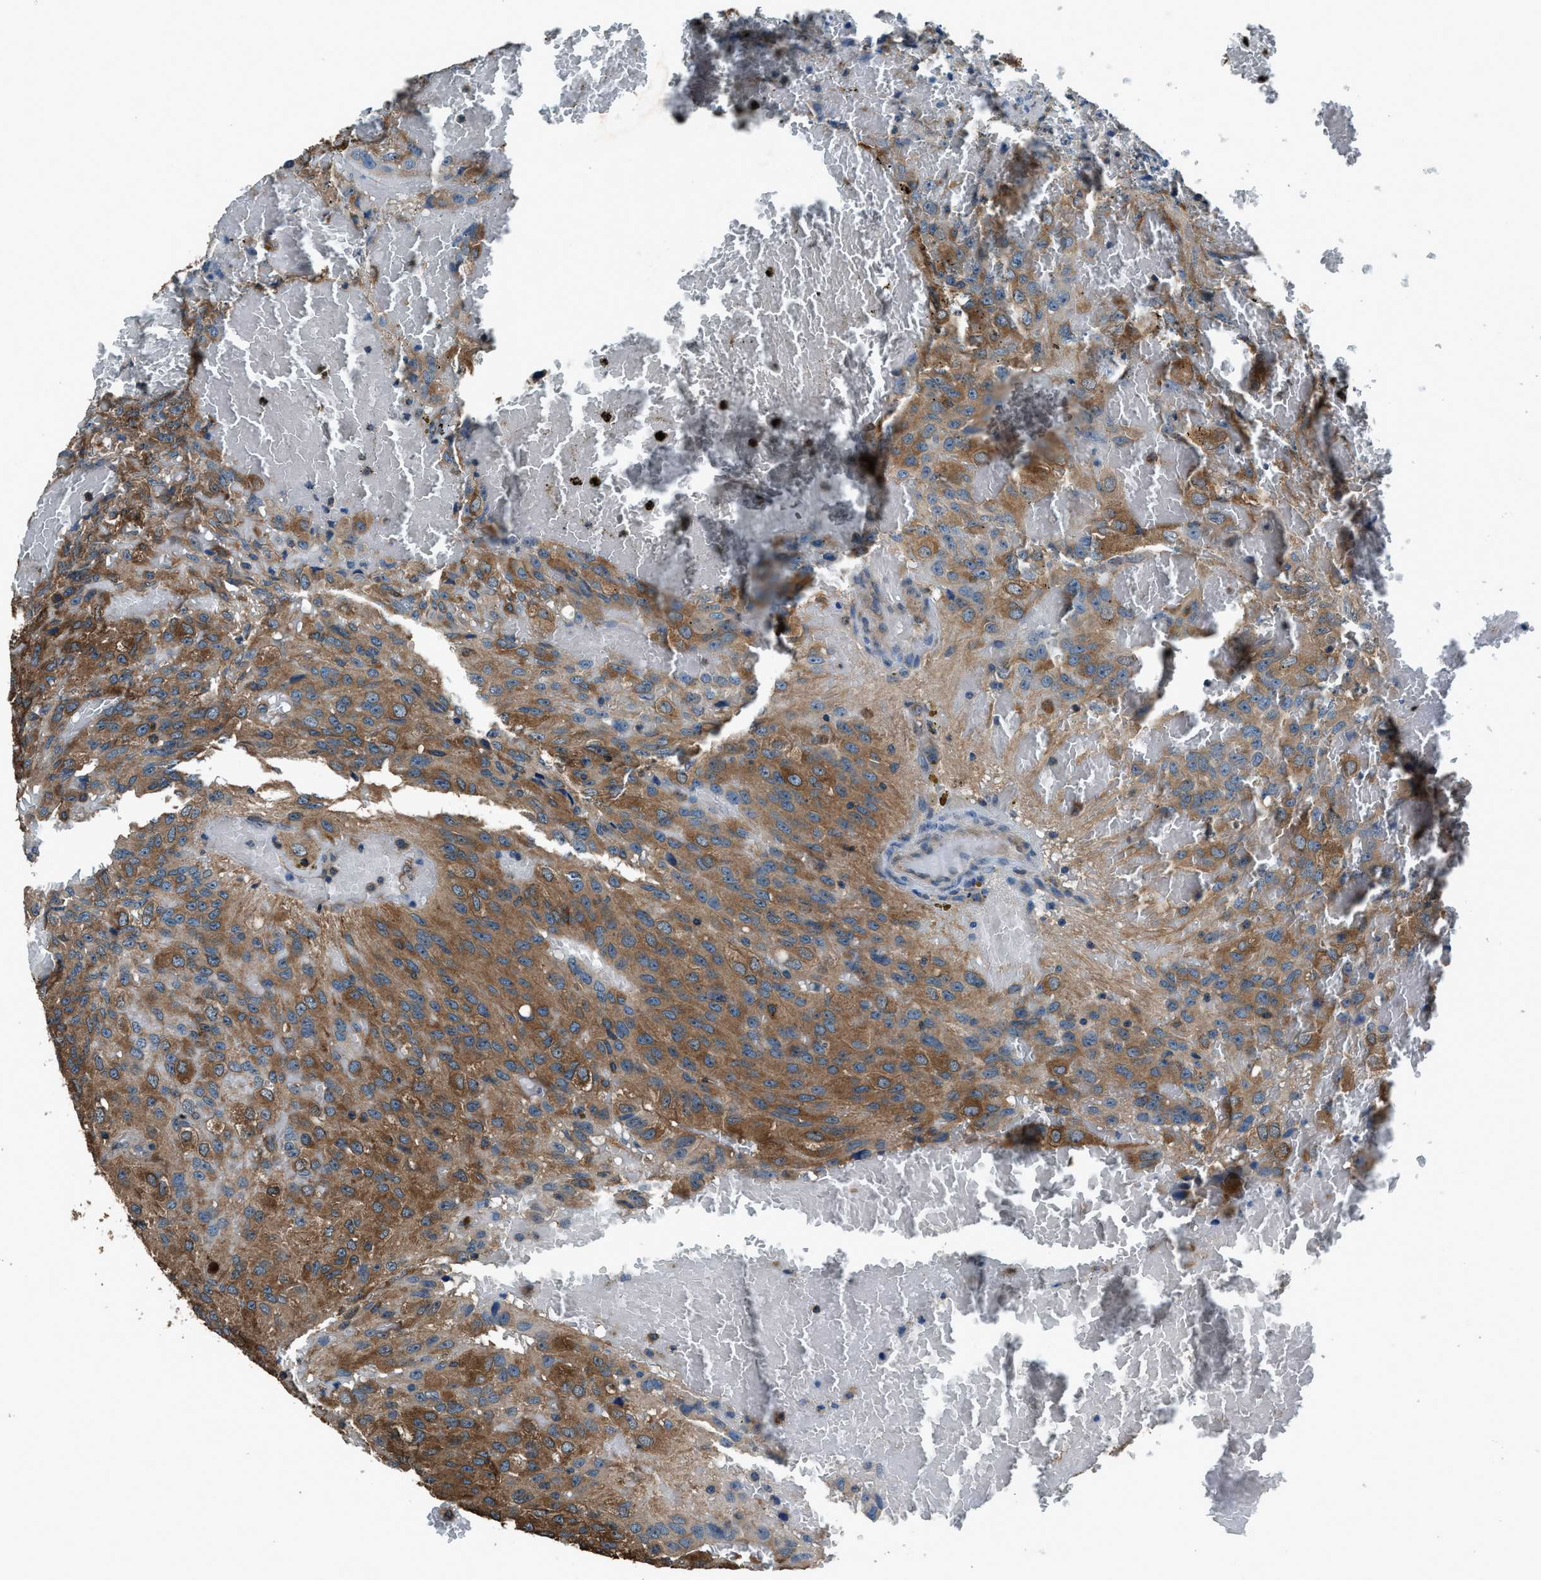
{"staining": {"intensity": "moderate", "quantity": ">75%", "location": "cytoplasmic/membranous"}, "tissue": "glioma", "cell_type": "Tumor cells", "image_type": "cancer", "snomed": [{"axis": "morphology", "description": "Glioma, malignant, High grade"}, {"axis": "topography", "description": "Brain"}], "caption": "Immunohistochemical staining of glioma reveals medium levels of moderate cytoplasmic/membranous staining in approximately >75% of tumor cells.", "gene": "ARFGAP2", "patient": {"sex": "male", "age": 32}}